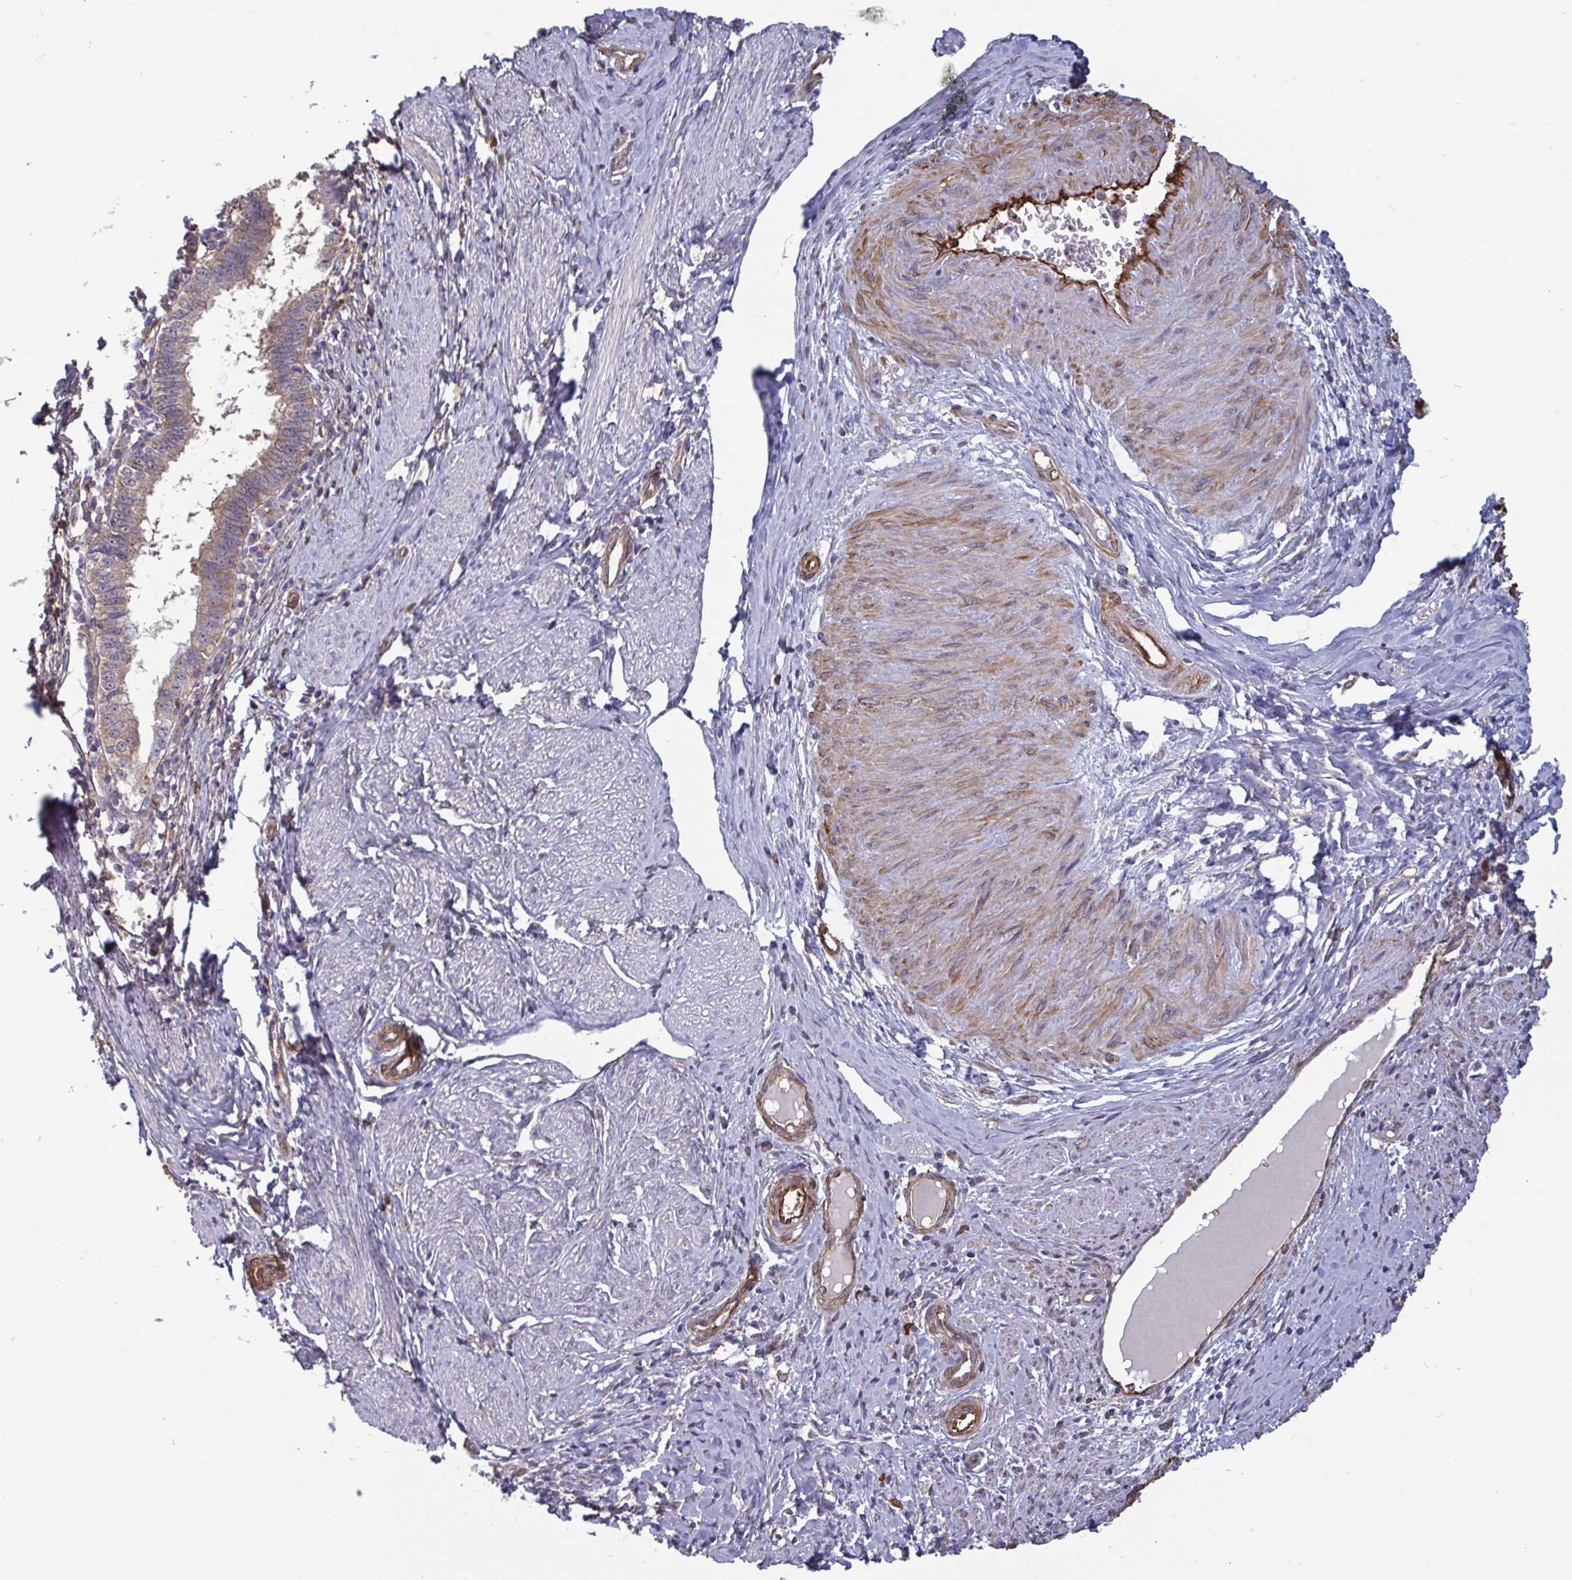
{"staining": {"intensity": "negative", "quantity": "none", "location": "none"}, "tissue": "cervical cancer", "cell_type": "Tumor cells", "image_type": "cancer", "snomed": [{"axis": "morphology", "description": "Adenocarcinoma, NOS"}, {"axis": "topography", "description": "Cervix"}], "caption": "Immunohistochemistry (IHC) of cervical cancer reveals no positivity in tumor cells.", "gene": "ISCU", "patient": {"sex": "female", "age": 36}}